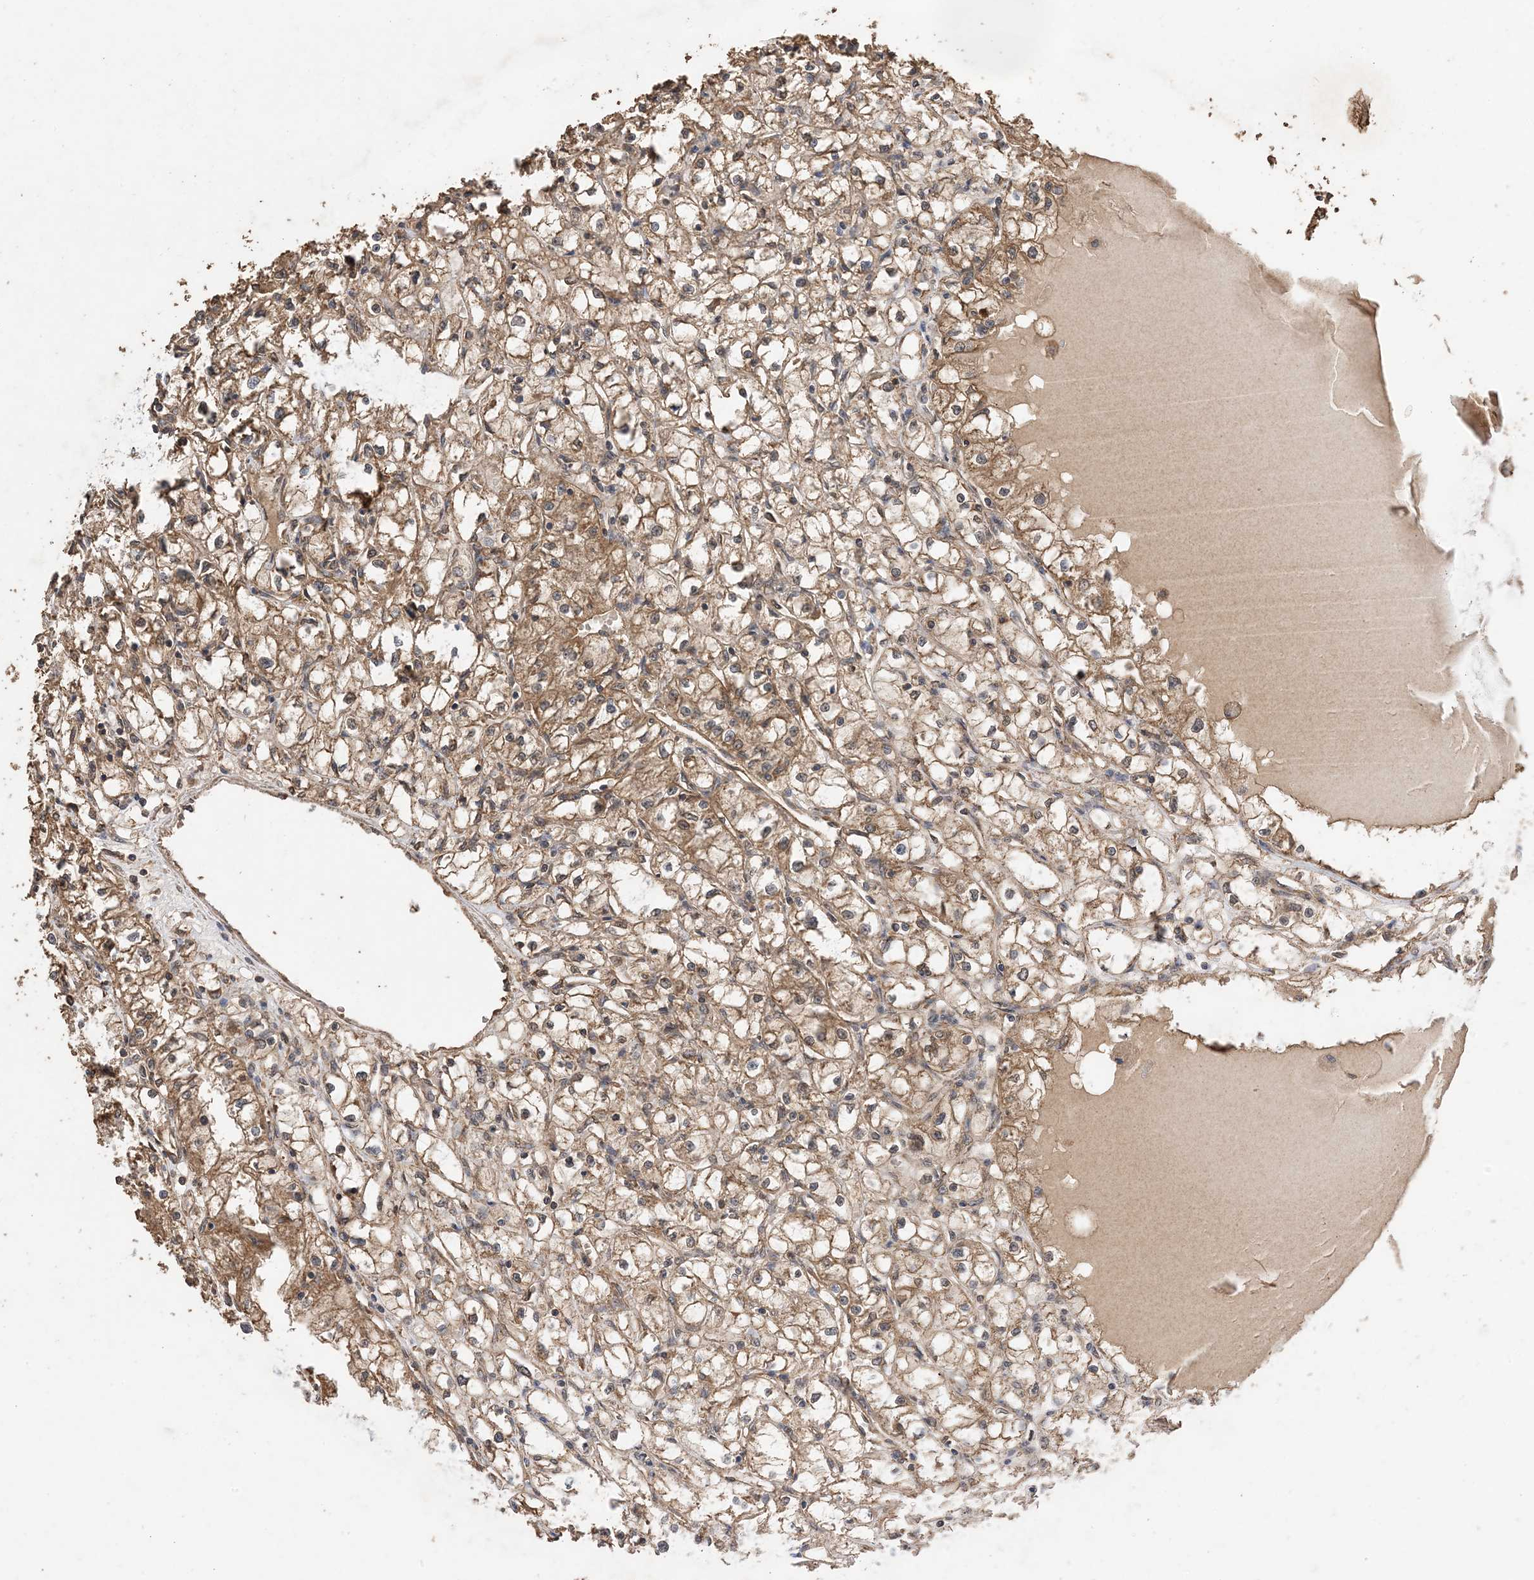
{"staining": {"intensity": "moderate", "quantity": ">75%", "location": "cytoplasmic/membranous"}, "tissue": "renal cancer", "cell_type": "Tumor cells", "image_type": "cancer", "snomed": [{"axis": "morphology", "description": "Adenocarcinoma, NOS"}, {"axis": "topography", "description": "Kidney"}], "caption": "Renal cancer stained for a protein (brown) demonstrates moderate cytoplasmic/membranous positive positivity in approximately >75% of tumor cells.", "gene": "ZKSCAN5", "patient": {"sex": "male", "age": 56}}